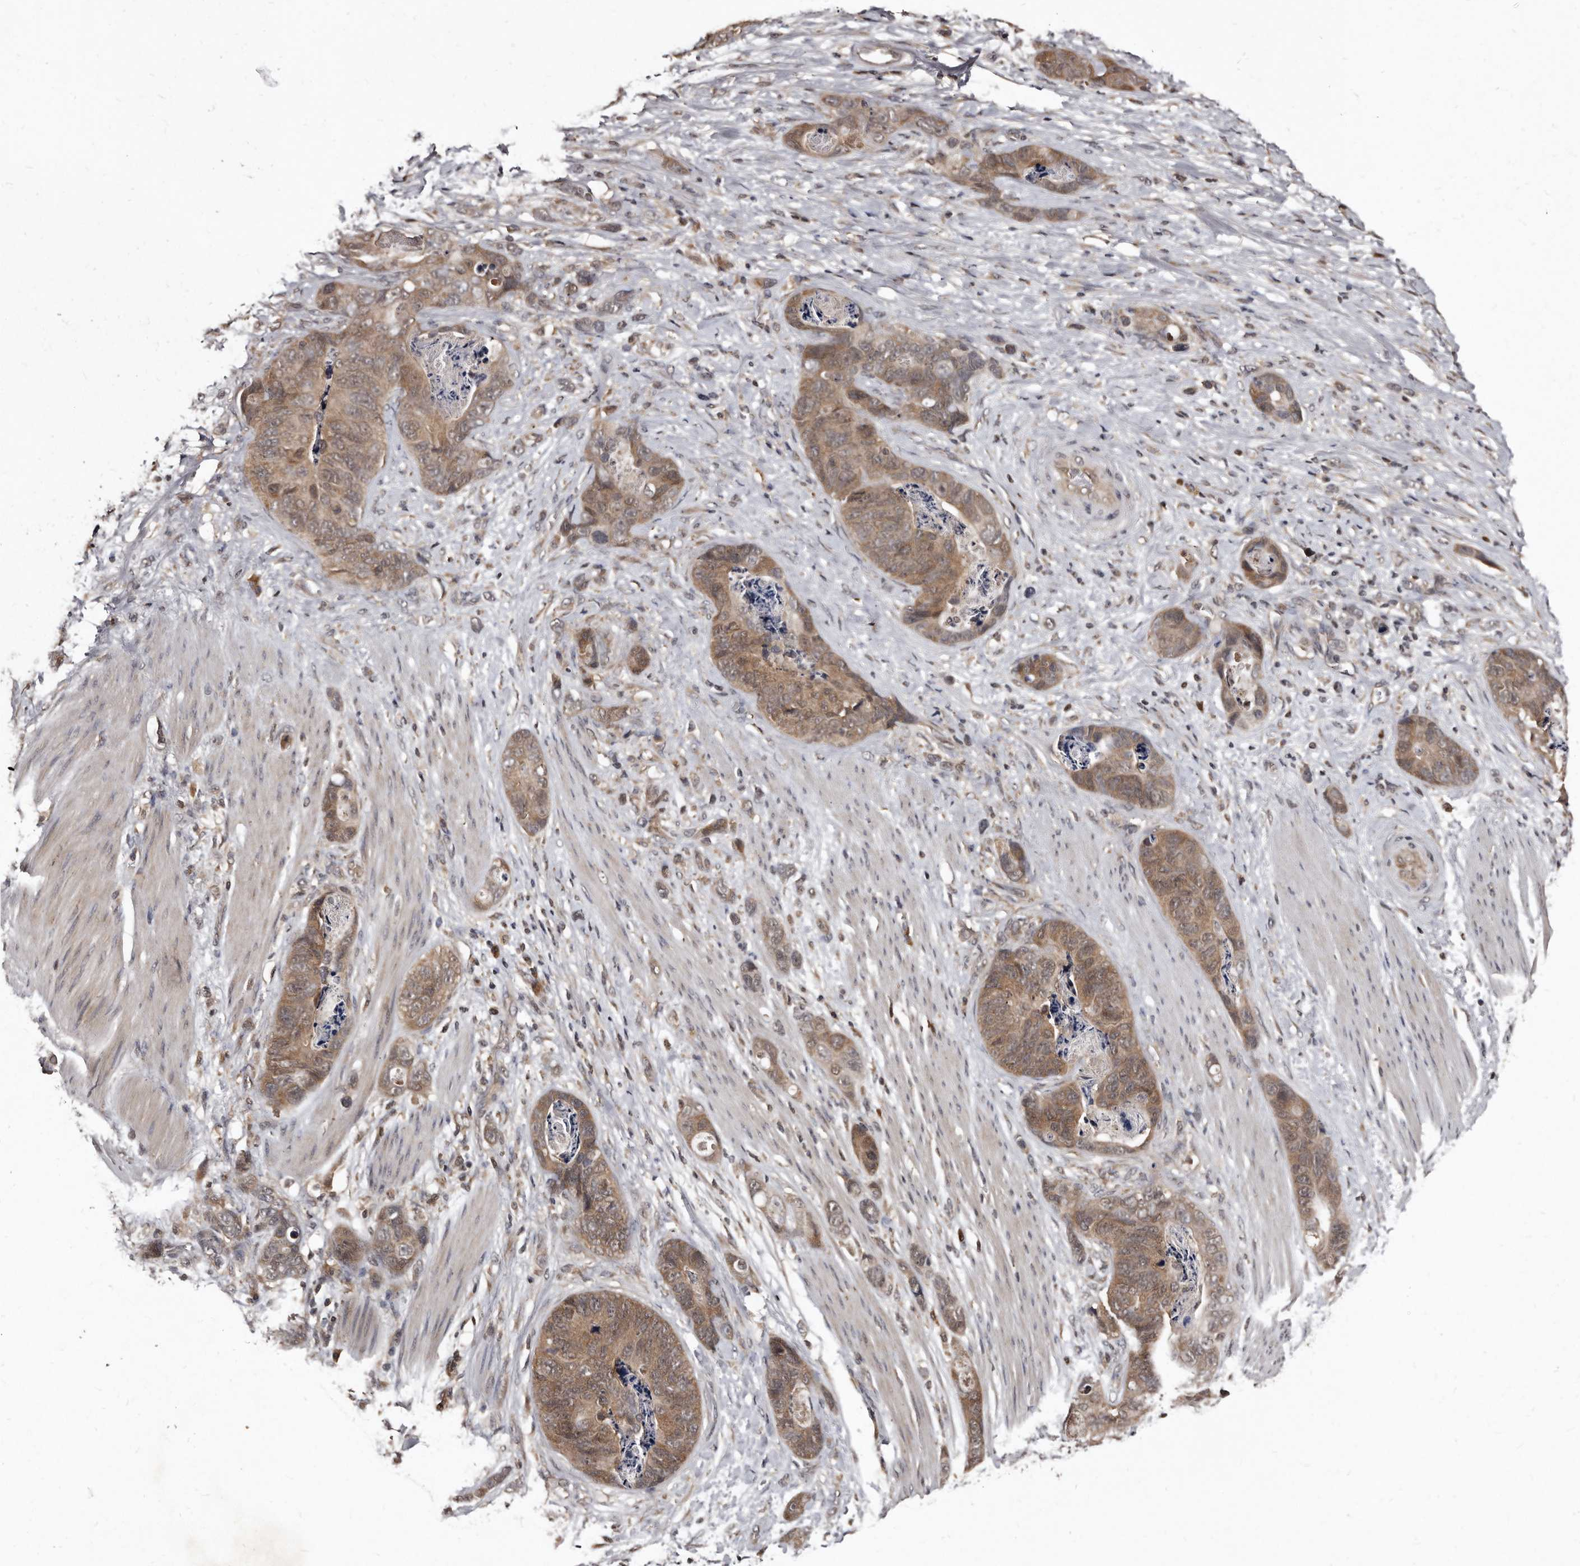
{"staining": {"intensity": "moderate", "quantity": ">75%", "location": "cytoplasmic/membranous"}, "tissue": "stomach cancer", "cell_type": "Tumor cells", "image_type": "cancer", "snomed": [{"axis": "morphology", "description": "Normal tissue, NOS"}, {"axis": "morphology", "description": "Adenocarcinoma, NOS"}, {"axis": "topography", "description": "Stomach"}], "caption": "The image shows staining of stomach cancer, revealing moderate cytoplasmic/membranous protein staining (brown color) within tumor cells.", "gene": "PMVK", "patient": {"sex": "female", "age": 89}}